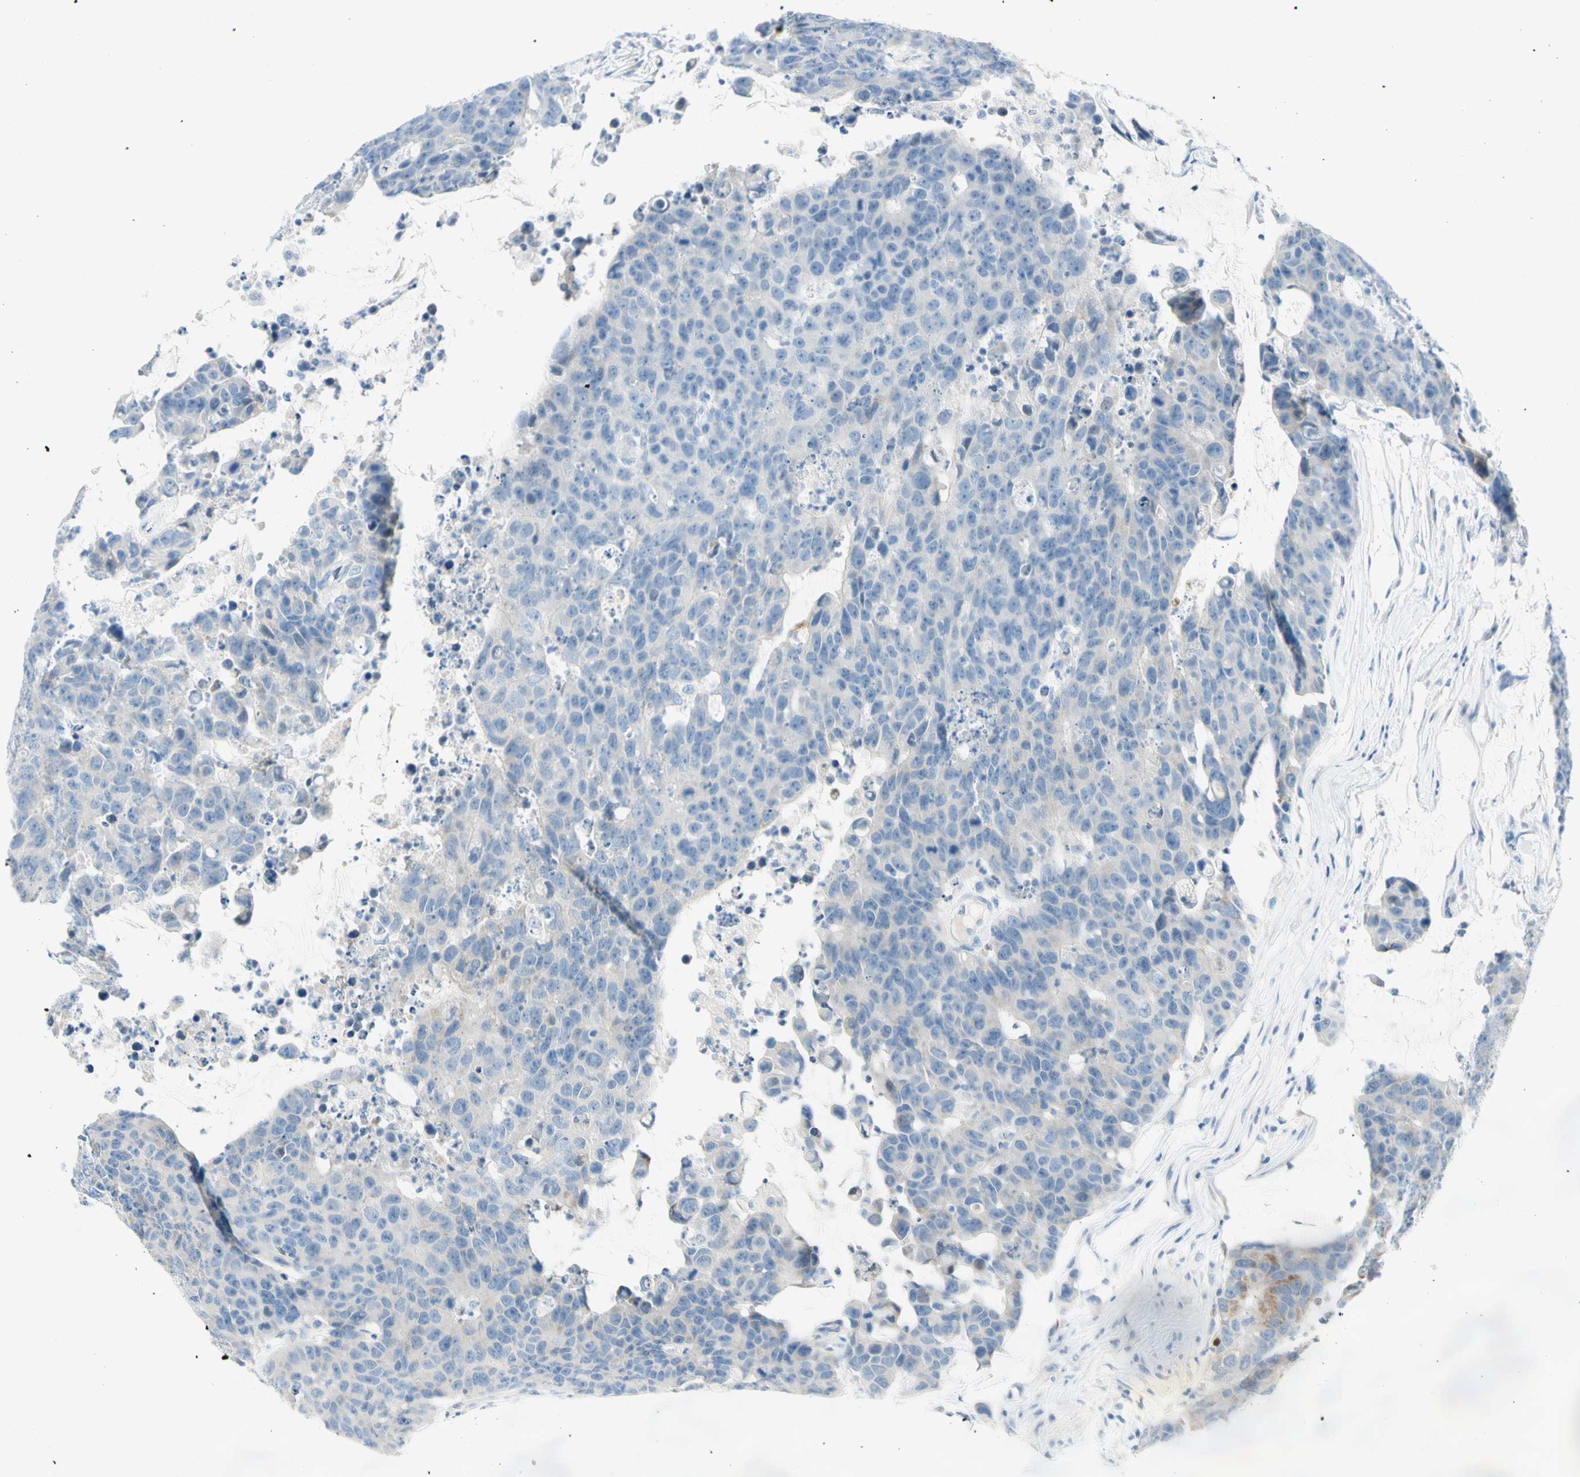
{"staining": {"intensity": "negative", "quantity": "none", "location": "none"}, "tissue": "colorectal cancer", "cell_type": "Tumor cells", "image_type": "cancer", "snomed": [{"axis": "morphology", "description": "Adenocarcinoma, NOS"}, {"axis": "topography", "description": "Colon"}], "caption": "This image is of colorectal cancer stained with immunohistochemistry to label a protein in brown with the nuclei are counter-stained blue. There is no expression in tumor cells.", "gene": "SLC6A15", "patient": {"sex": "female", "age": 86}}